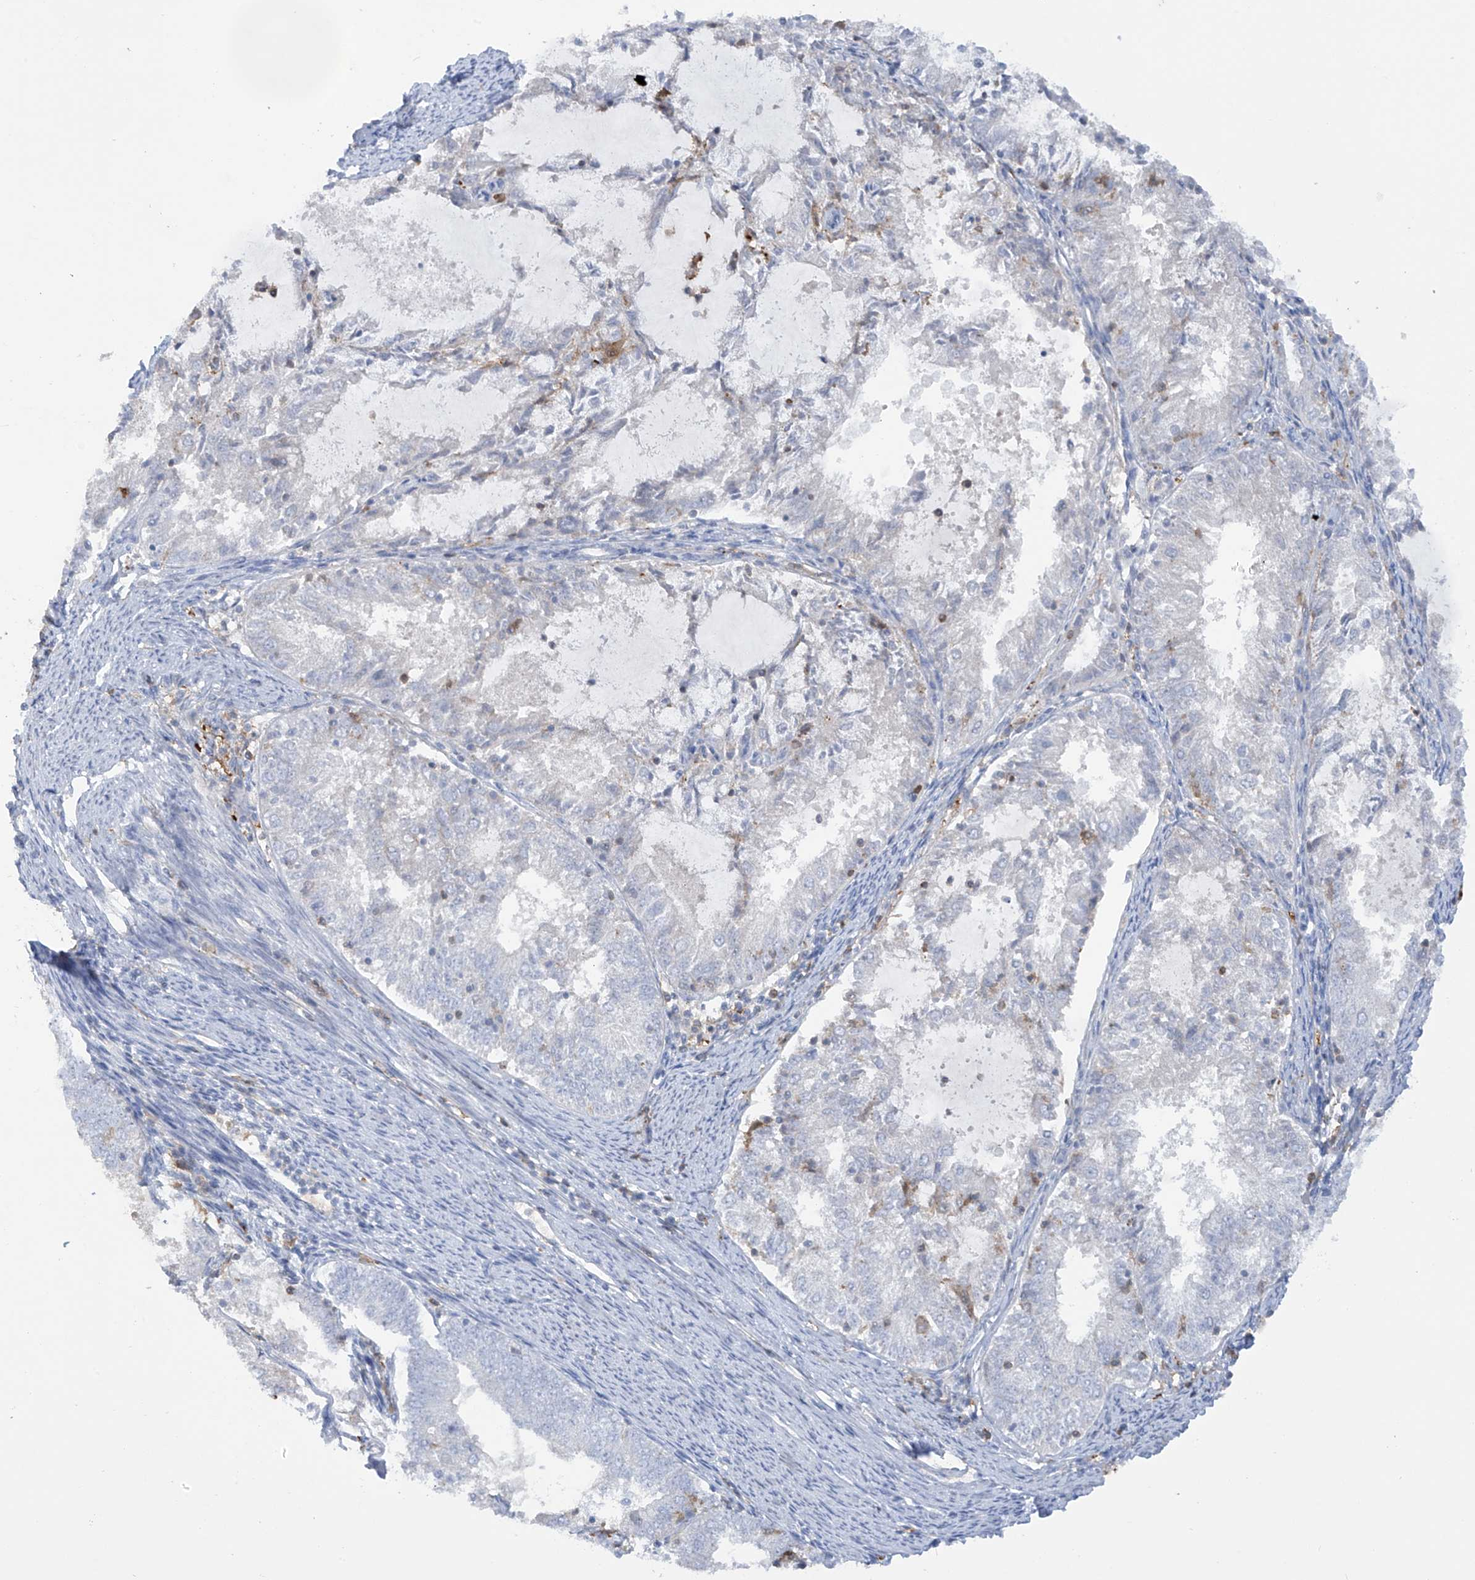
{"staining": {"intensity": "negative", "quantity": "none", "location": "none"}, "tissue": "endometrial cancer", "cell_type": "Tumor cells", "image_type": "cancer", "snomed": [{"axis": "morphology", "description": "Adenocarcinoma, NOS"}, {"axis": "topography", "description": "Endometrium"}], "caption": "A histopathology image of endometrial cancer stained for a protein displays no brown staining in tumor cells. (DAB immunohistochemistry (IHC), high magnification).", "gene": "TRMT2B", "patient": {"sex": "female", "age": 57}}